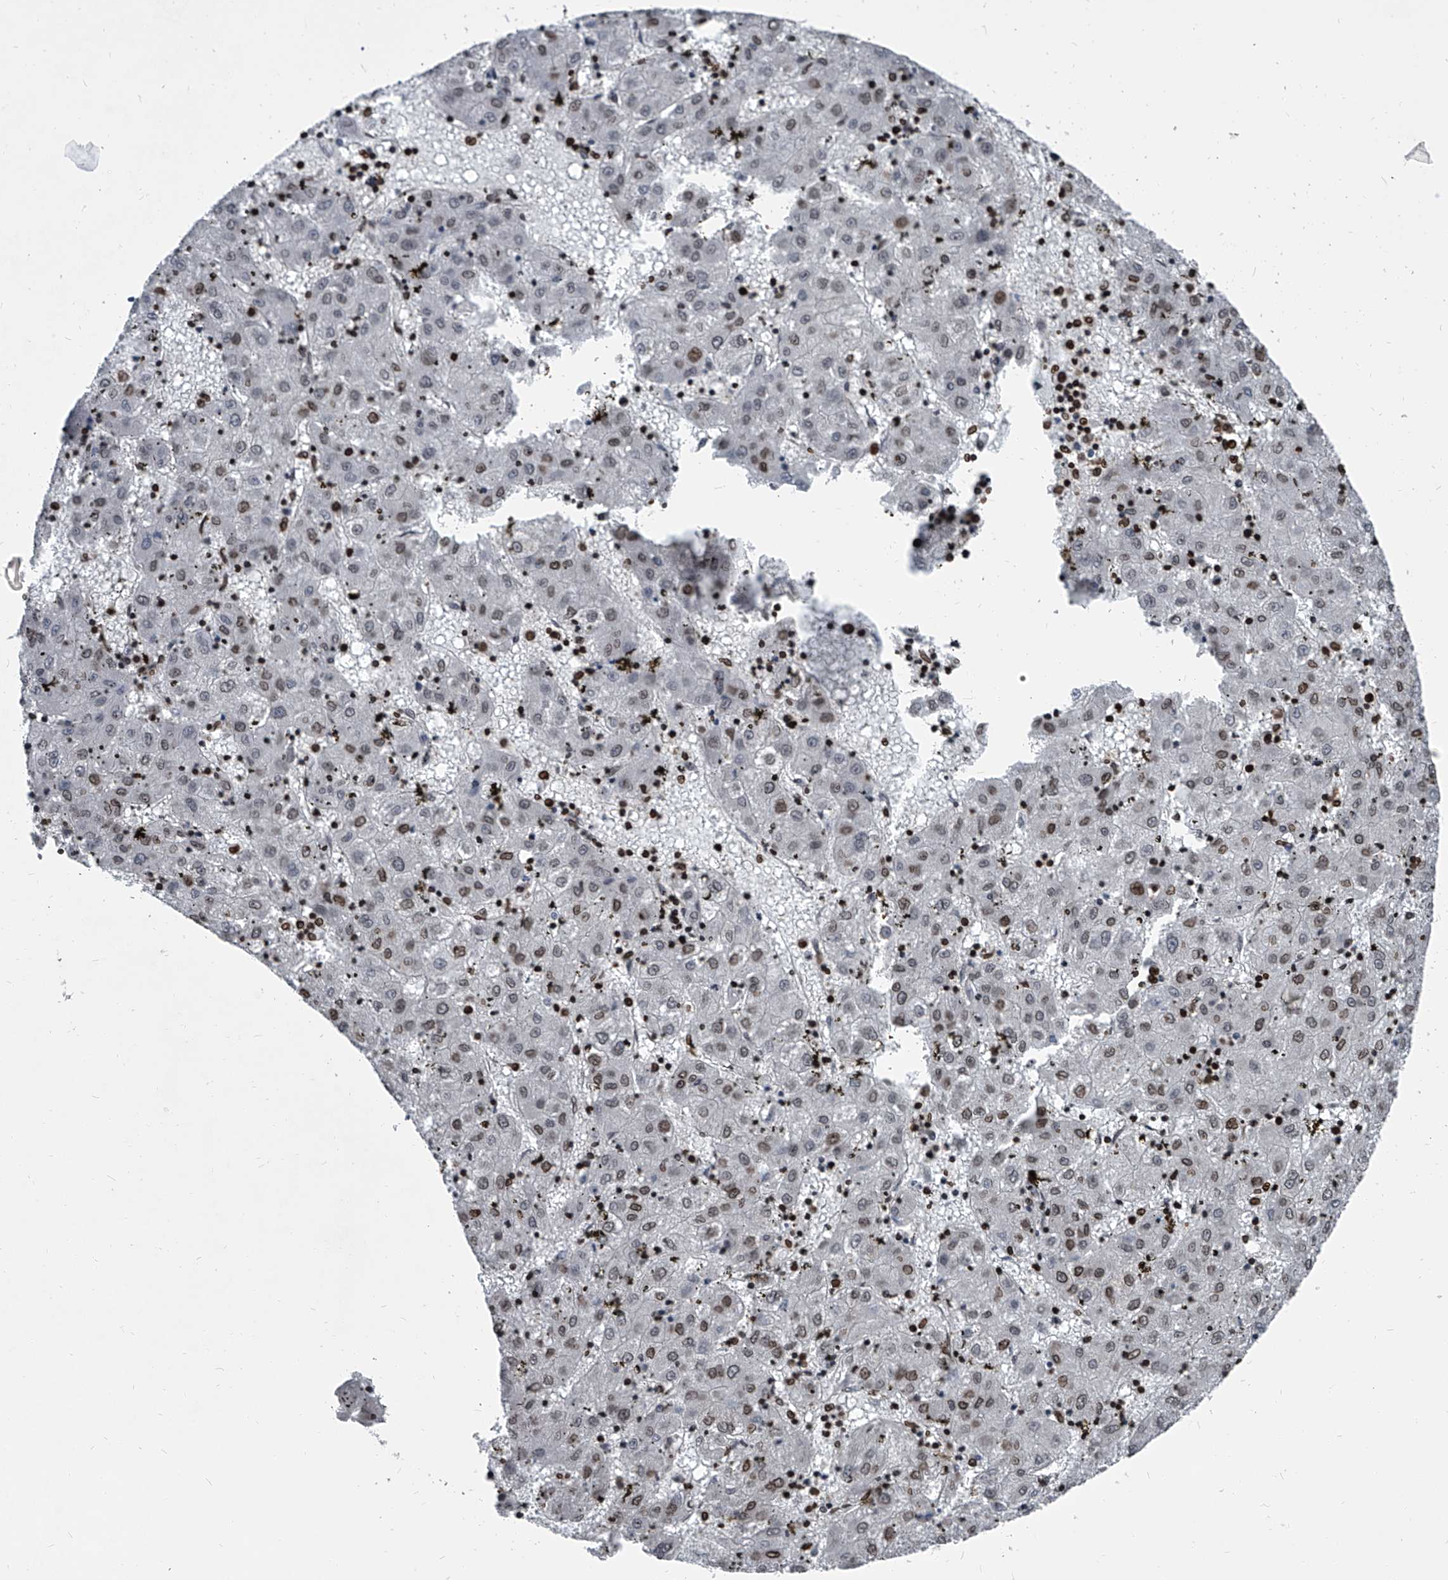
{"staining": {"intensity": "moderate", "quantity": "25%-75%", "location": "cytoplasmic/membranous,nuclear"}, "tissue": "liver cancer", "cell_type": "Tumor cells", "image_type": "cancer", "snomed": [{"axis": "morphology", "description": "Carcinoma, Hepatocellular, NOS"}, {"axis": "topography", "description": "Liver"}], "caption": "This is a histology image of immunohistochemistry staining of liver hepatocellular carcinoma, which shows moderate positivity in the cytoplasmic/membranous and nuclear of tumor cells.", "gene": "PHF20", "patient": {"sex": "male", "age": 72}}